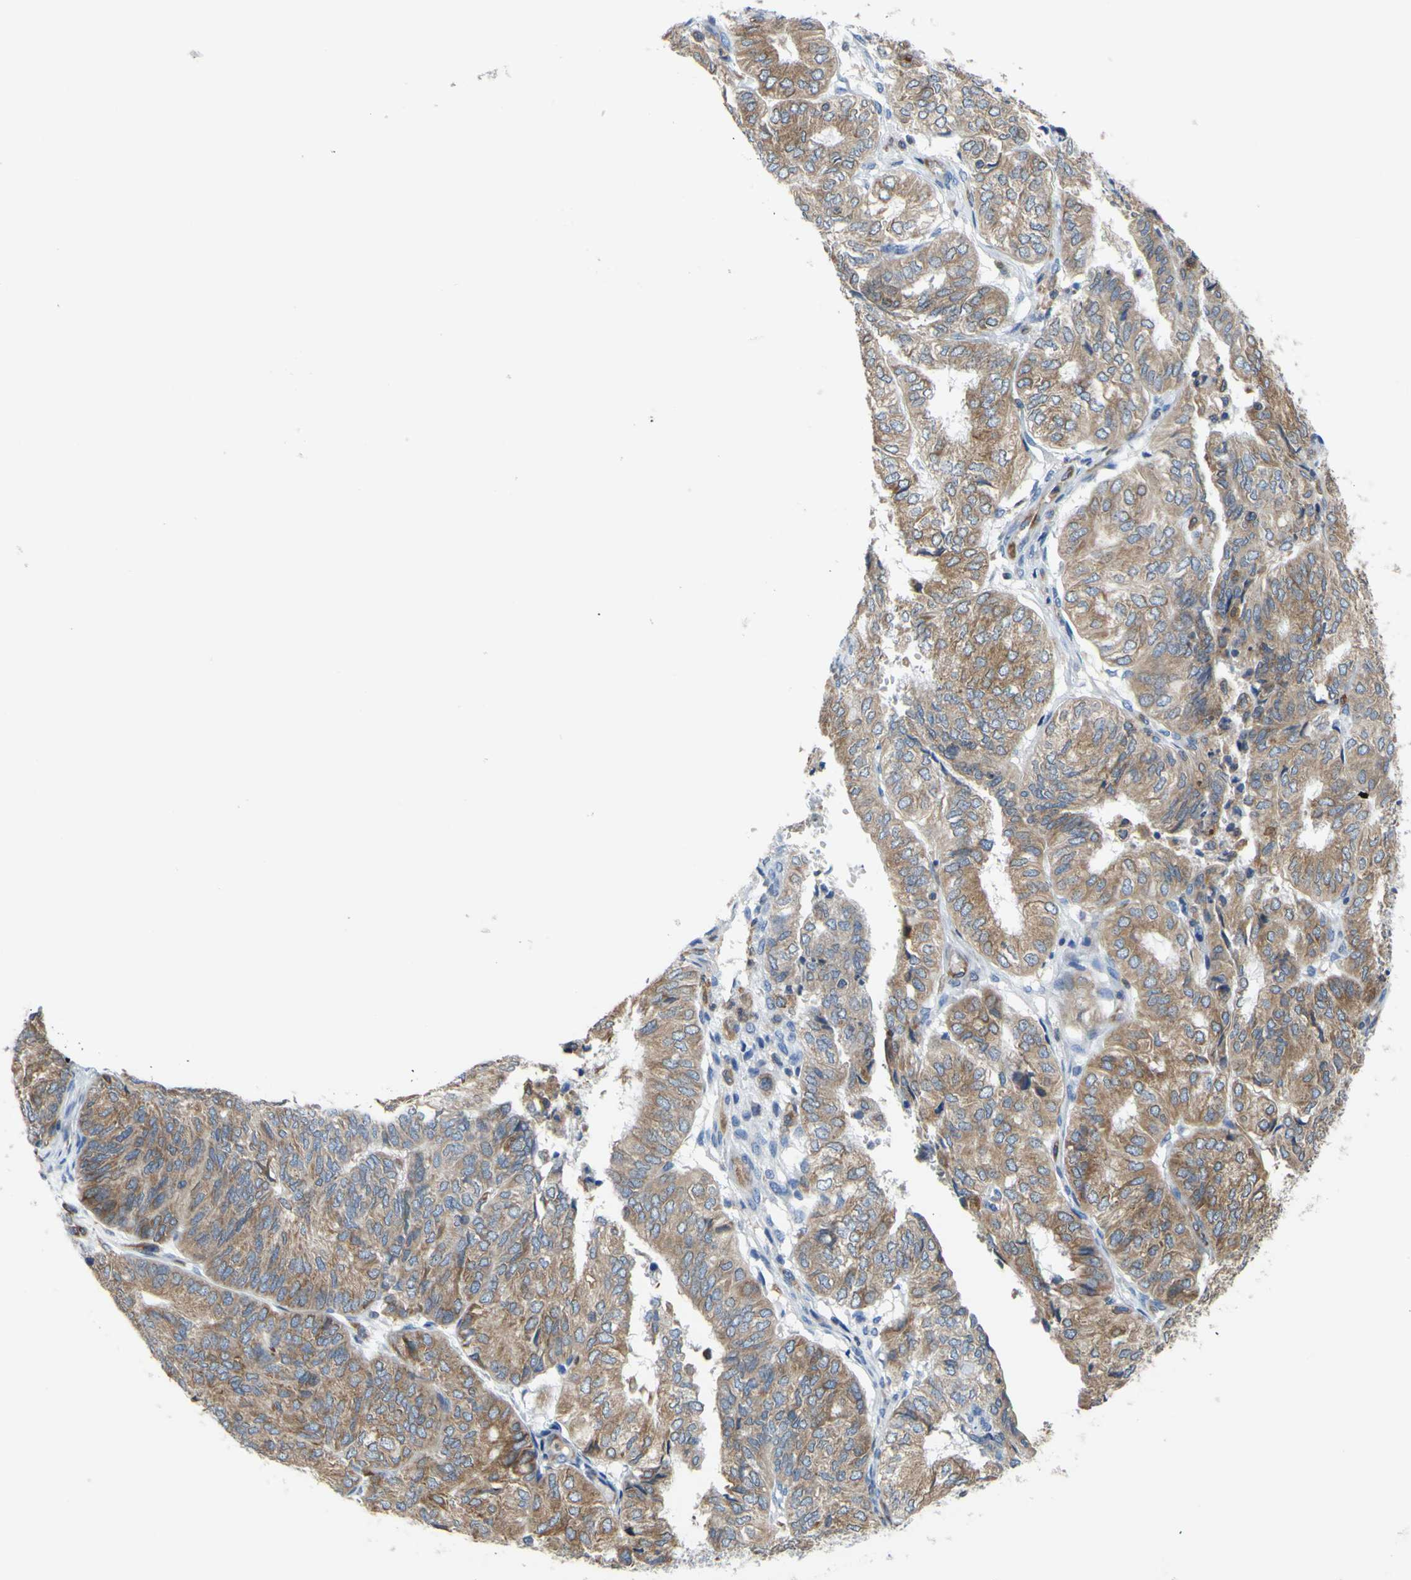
{"staining": {"intensity": "moderate", "quantity": ">75%", "location": "cytoplasmic/membranous"}, "tissue": "endometrial cancer", "cell_type": "Tumor cells", "image_type": "cancer", "snomed": [{"axis": "morphology", "description": "Adenocarcinoma, NOS"}, {"axis": "topography", "description": "Uterus"}], "caption": "Tumor cells show moderate cytoplasmic/membranous staining in approximately >75% of cells in endometrial cancer.", "gene": "MGST2", "patient": {"sex": "female", "age": 60}}